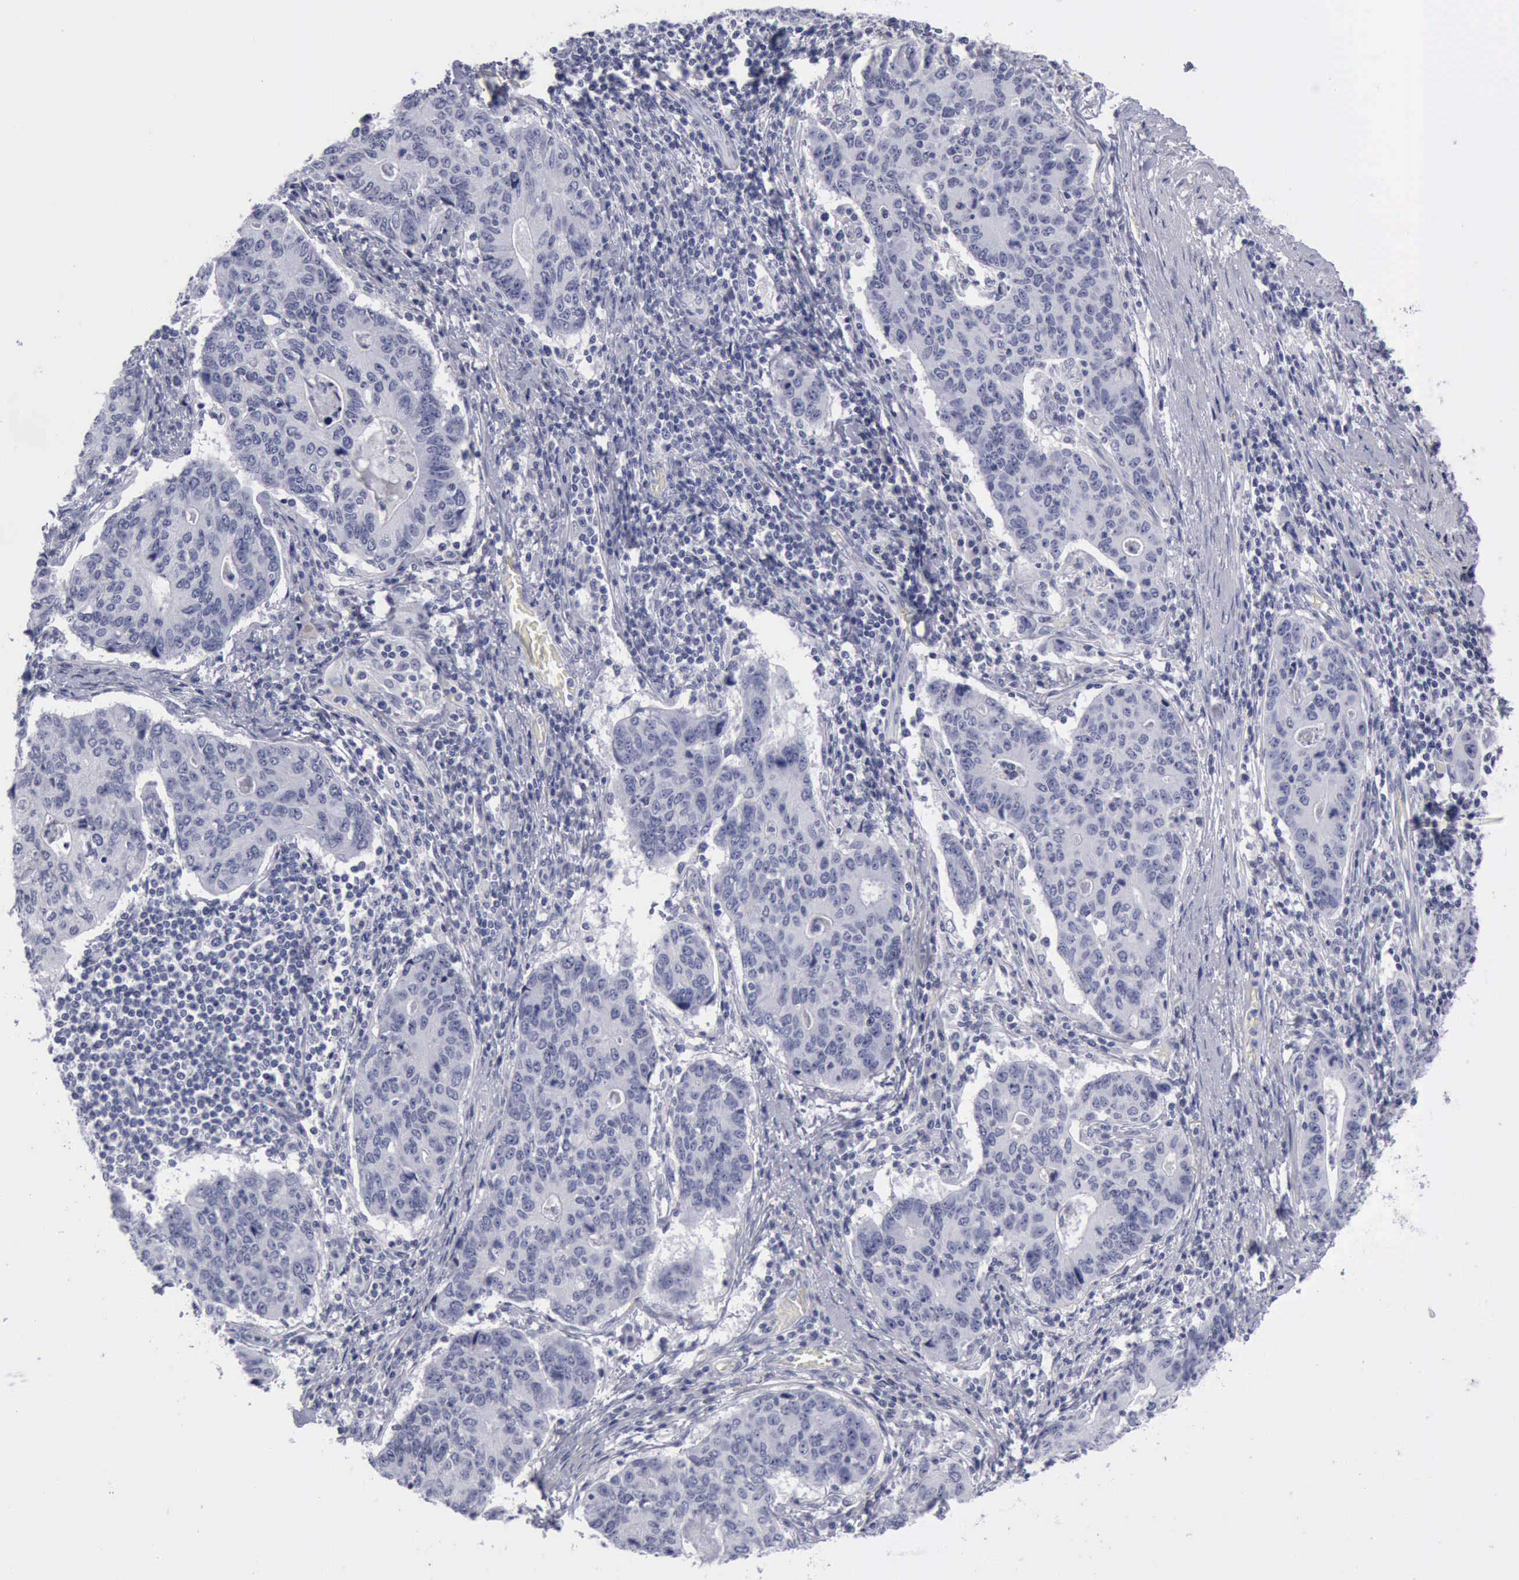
{"staining": {"intensity": "negative", "quantity": "none", "location": "none"}, "tissue": "stomach cancer", "cell_type": "Tumor cells", "image_type": "cancer", "snomed": [{"axis": "morphology", "description": "Adenocarcinoma, NOS"}, {"axis": "topography", "description": "Esophagus"}, {"axis": "topography", "description": "Stomach"}], "caption": "Tumor cells are negative for protein expression in human stomach cancer.", "gene": "KRT13", "patient": {"sex": "male", "age": 74}}